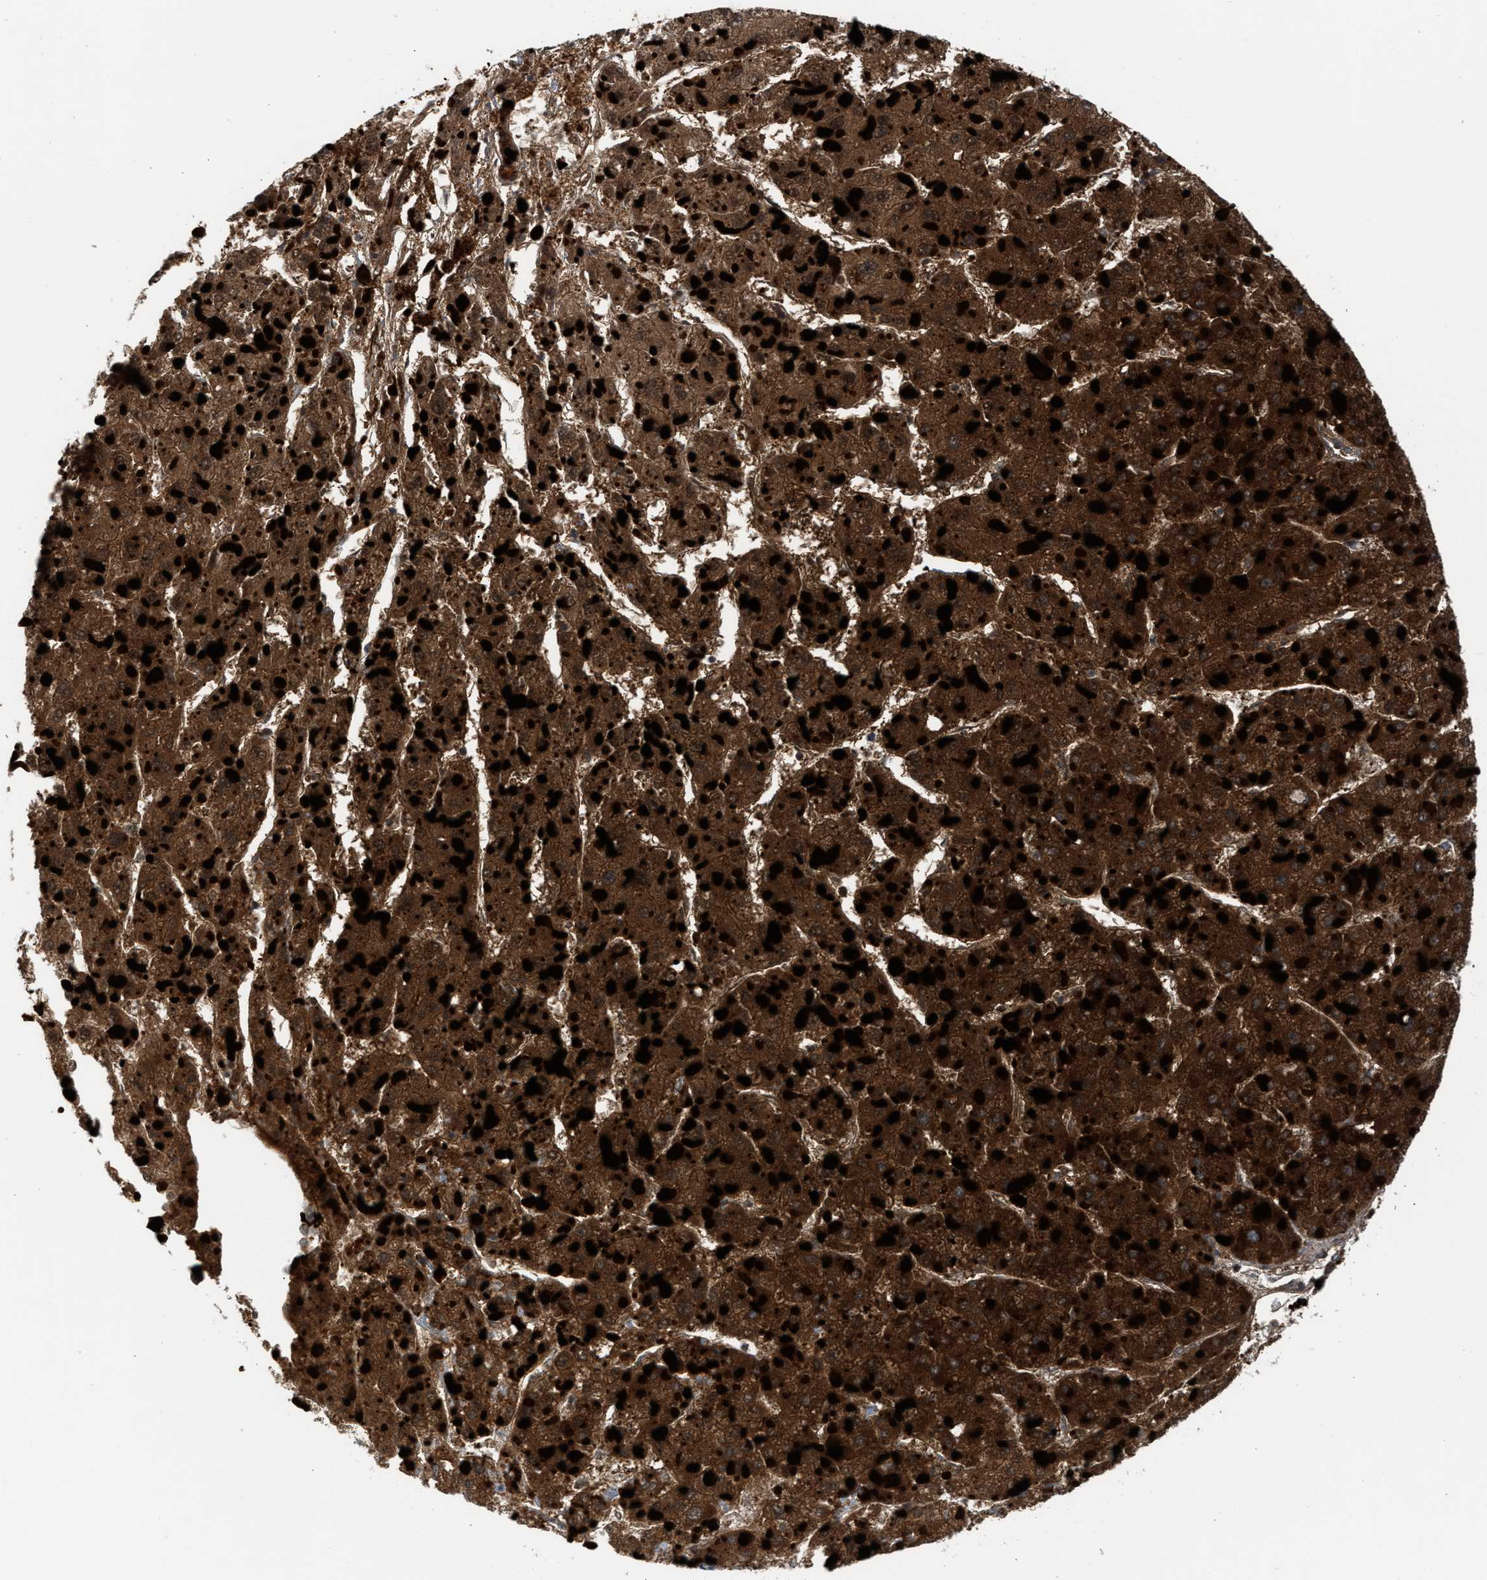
{"staining": {"intensity": "strong", "quantity": ">75%", "location": "cytoplasmic/membranous"}, "tissue": "liver cancer", "cell_type": "Tumor cells", "image_type": "cancer", "snomed": [{"axis": "morphology", "description": "Carcinoma, Hepatocellular, NOS"}, {"axis": "topography", "description": "Liver"}], "caption": "High-magnification brightfield microscopy of liver cancer (hepatocellular carcinoma) stained with DAB (brown) and counterstained with hematoxylin (blue). tumor cells exhibit strong cytoplasmic/membranous expression is seen in approximately>75% of cells.", "gene": "PMPCA", "patient": {"sex": "female", "age": 73}}